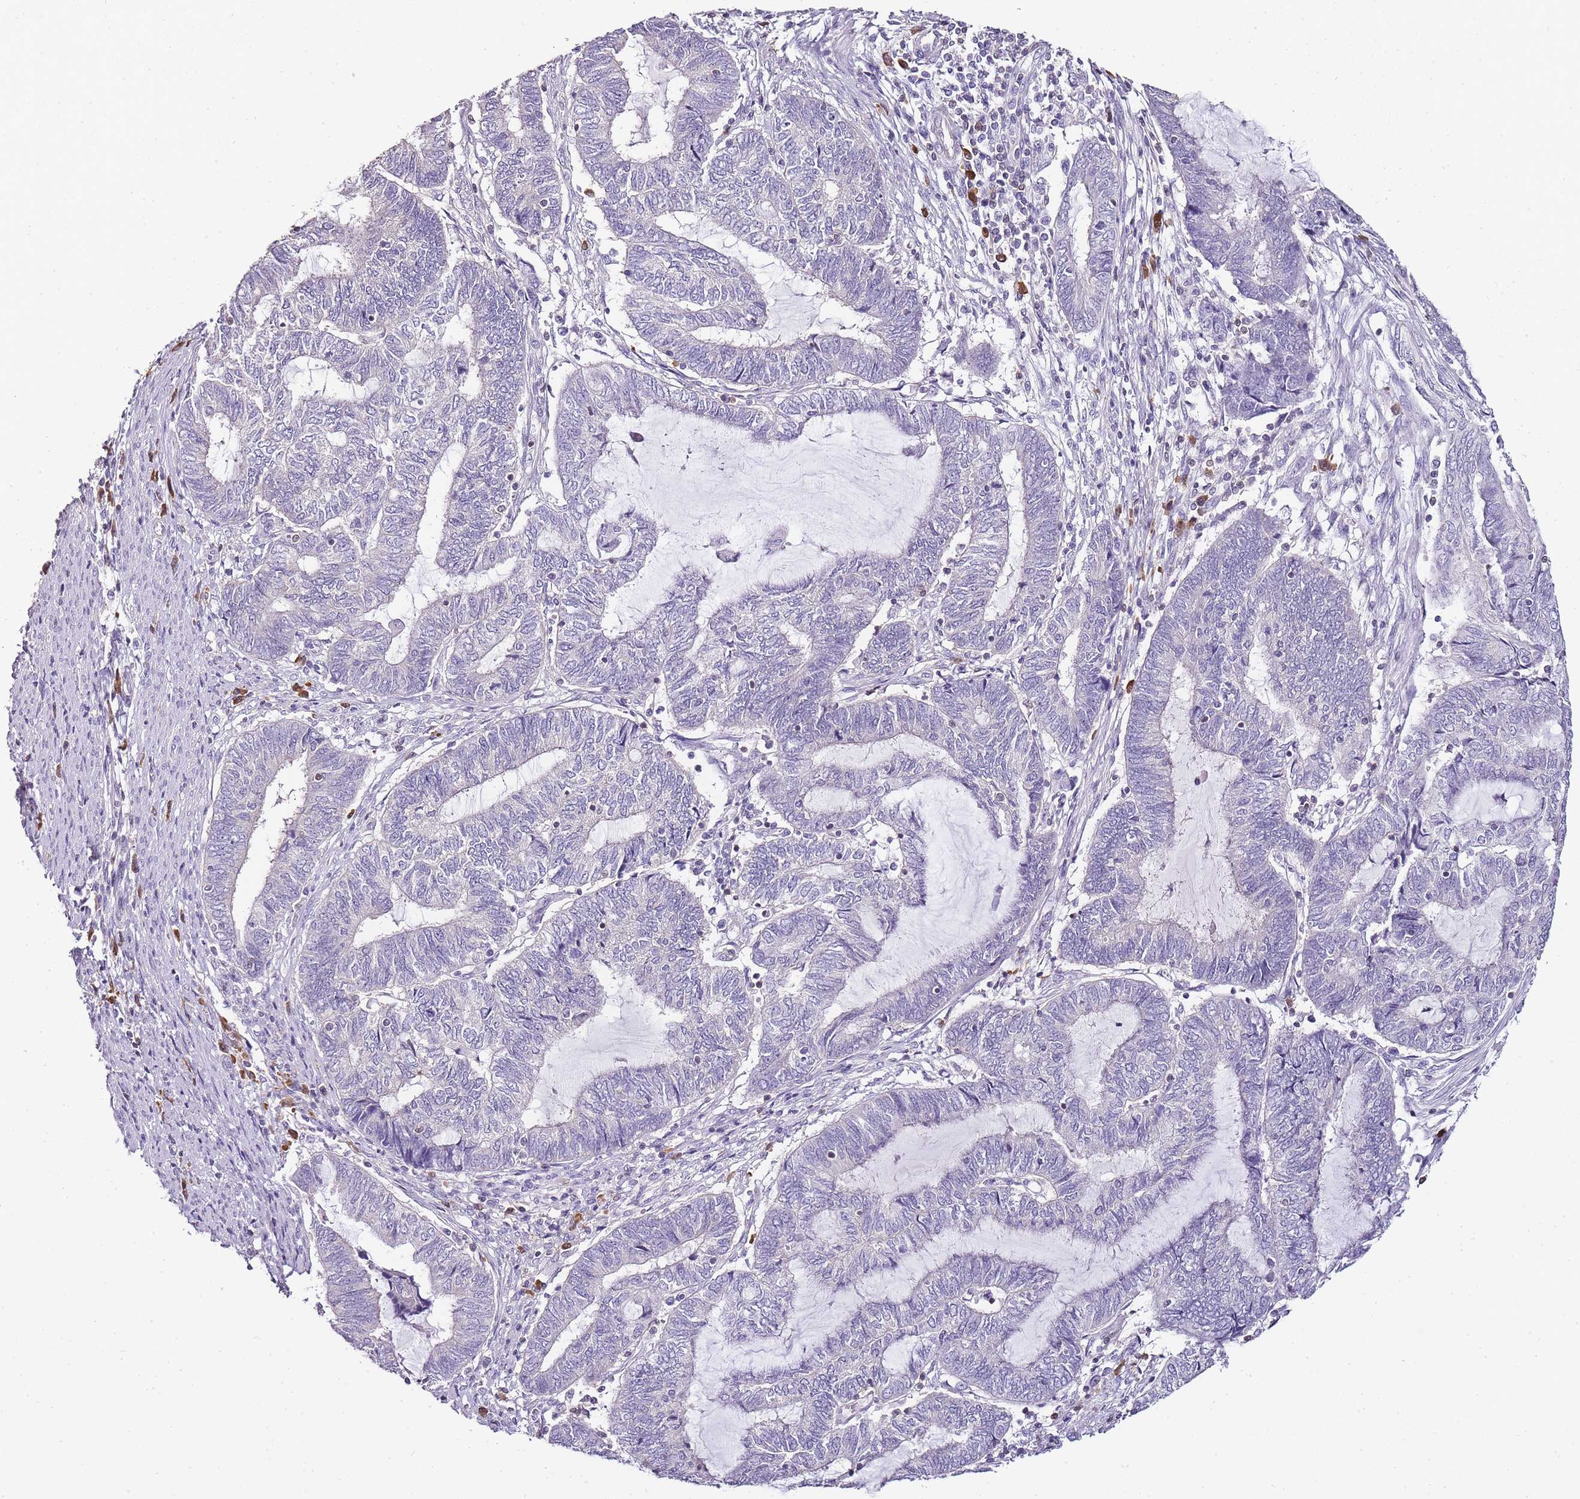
{"staining": {"intensity": "negative", "quantity": "none", "location": "none"}, "tissue": "endometrial cancer", "cell_type": "Tumor cells", "image_type": "cancer", "snomed": [{"axis": "morphology", "description": "Adenocarcinoma, NOS"}, {"axis": "topography", "description": "Uterus"}, {"axis": "topography", "description": "Endometrium"}], "caption": "This is an immunohistochemistry histopathology image of human endometrial cancer (adenocarcinoma). There is no positivity in tumor cells.", "gene": "ZBP1", "patient": {"sex": "female", "age": 70}}